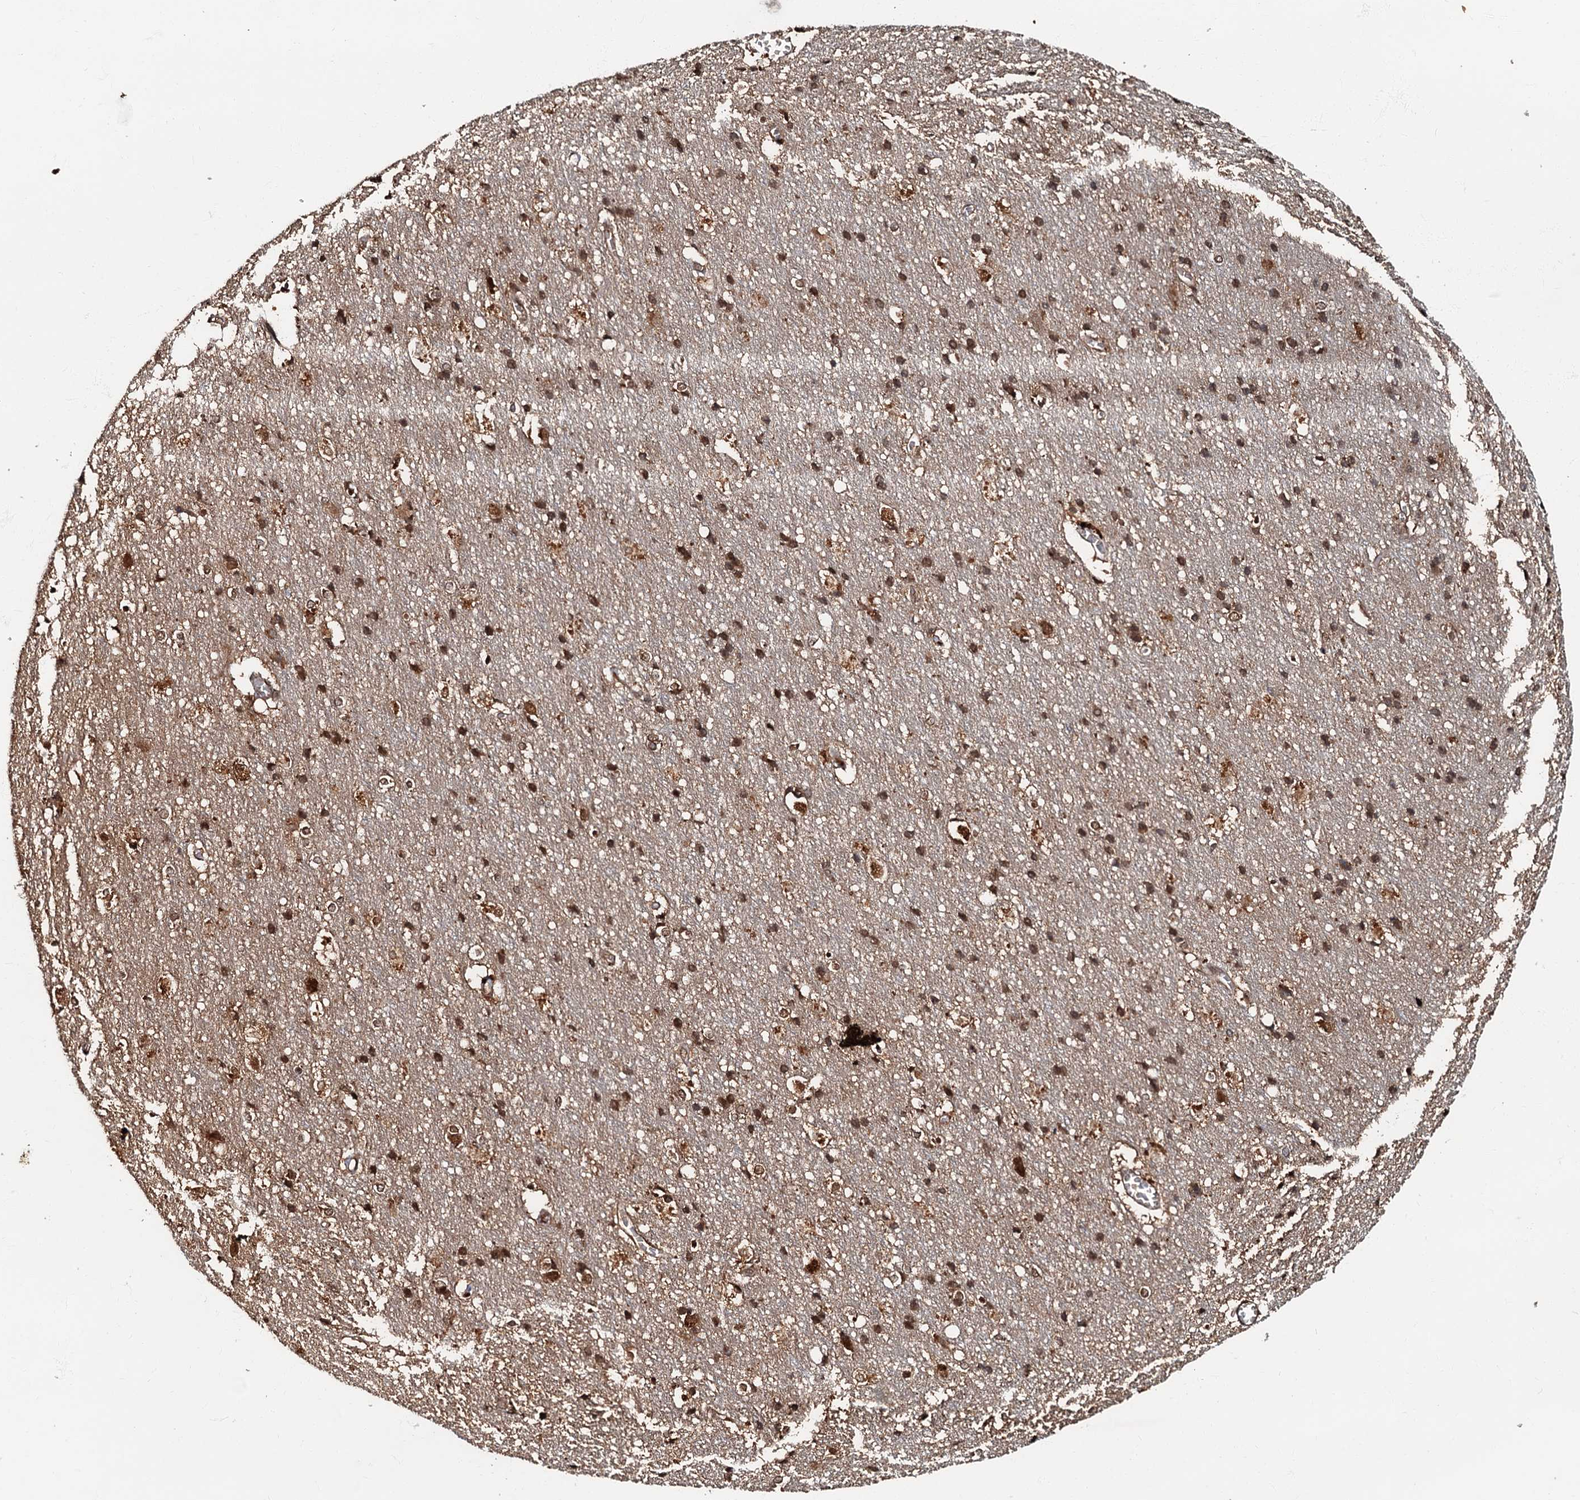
{"staining": {"intensity": "moderate", "quantity": ">75%", "location": "cytoplasmic/membranous"}, "tissue": "cerebral cortex", "cell_type": "Endothelial cells", "image_type": "normal", "snomed": [{"axis": "morphology", "description": "Normal tissue, NOS"}, {"axis": "topography", "description": "Cerebral cortex"}], "caption": "Immunohistochemistry (IHC) photomicrograph of benign cerebral cortex: cerebral cortex stained using IHC reveals medium levels of moderate protein expression localized specifically in the cytoplasmic/membranous of endothelial cells, appearing as a cytoplasmic/membranous brown color.", "gene": "C18orf32", "patient": {"sex": "male", "age": 54}}